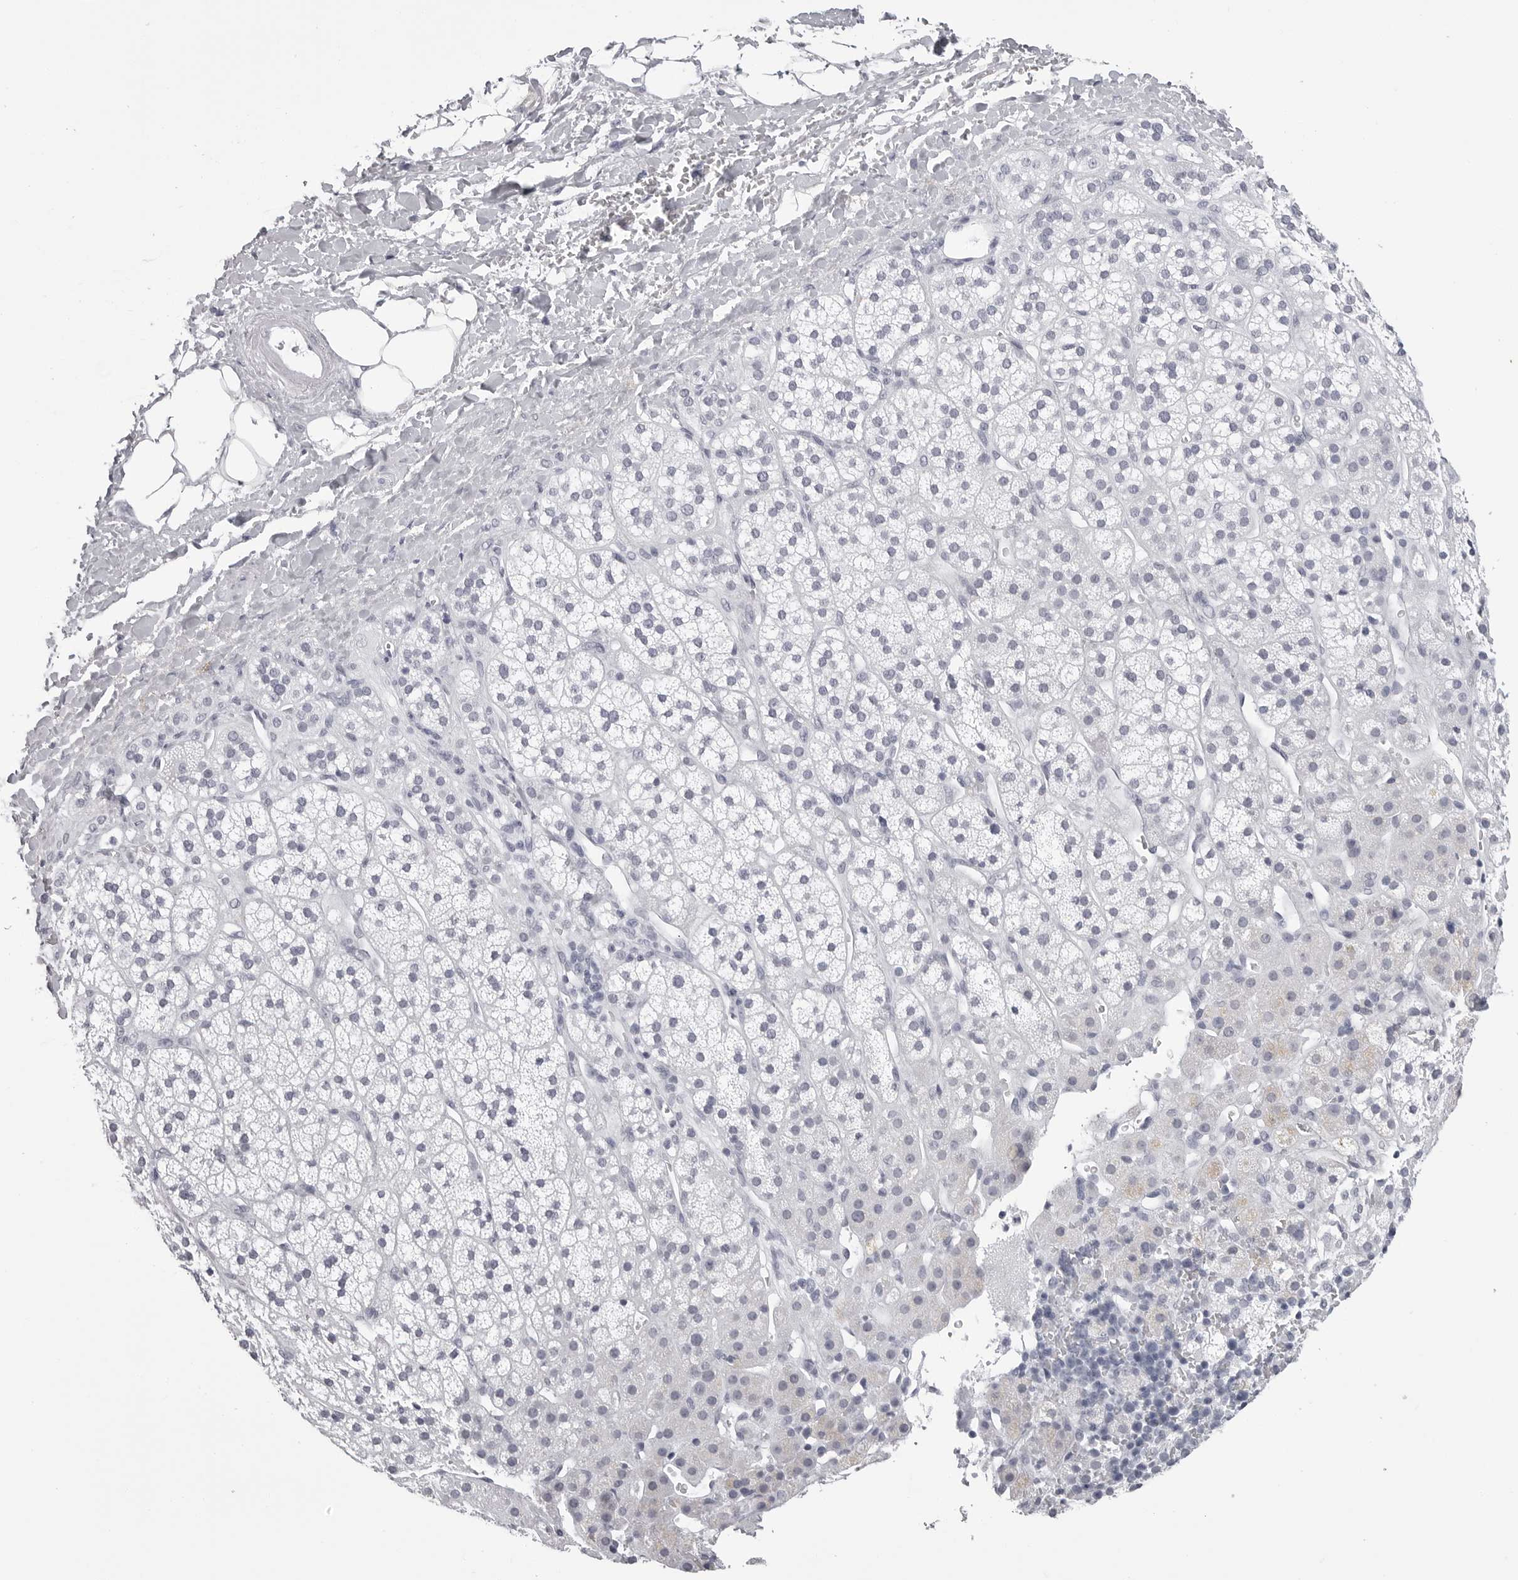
{"staining": {"intensity": "weak", "quantity": "<25%", "location": "cytoplasmic/membranous"}, "tissue": "adrenal gland", "cell_type": "Glandular cells", "image_type": "normal", "snomed": [{"axis": "morphology", "description": "Normal tissue, NOS"}, {"axis": "topography", "description": "Adrenal gland"}], "caption": "A high-resolution image shows IHC staining of unremarkable adrenal gland, which demonstrates no significant staining in glandular cells. Brightfield microscopy of immunohistochemistry stained with DAB (brown) and hematoxylin (blue), captured at high magnification.", "gene": "BPIFA1", "patient": {"sex": "male", "age": 56}}